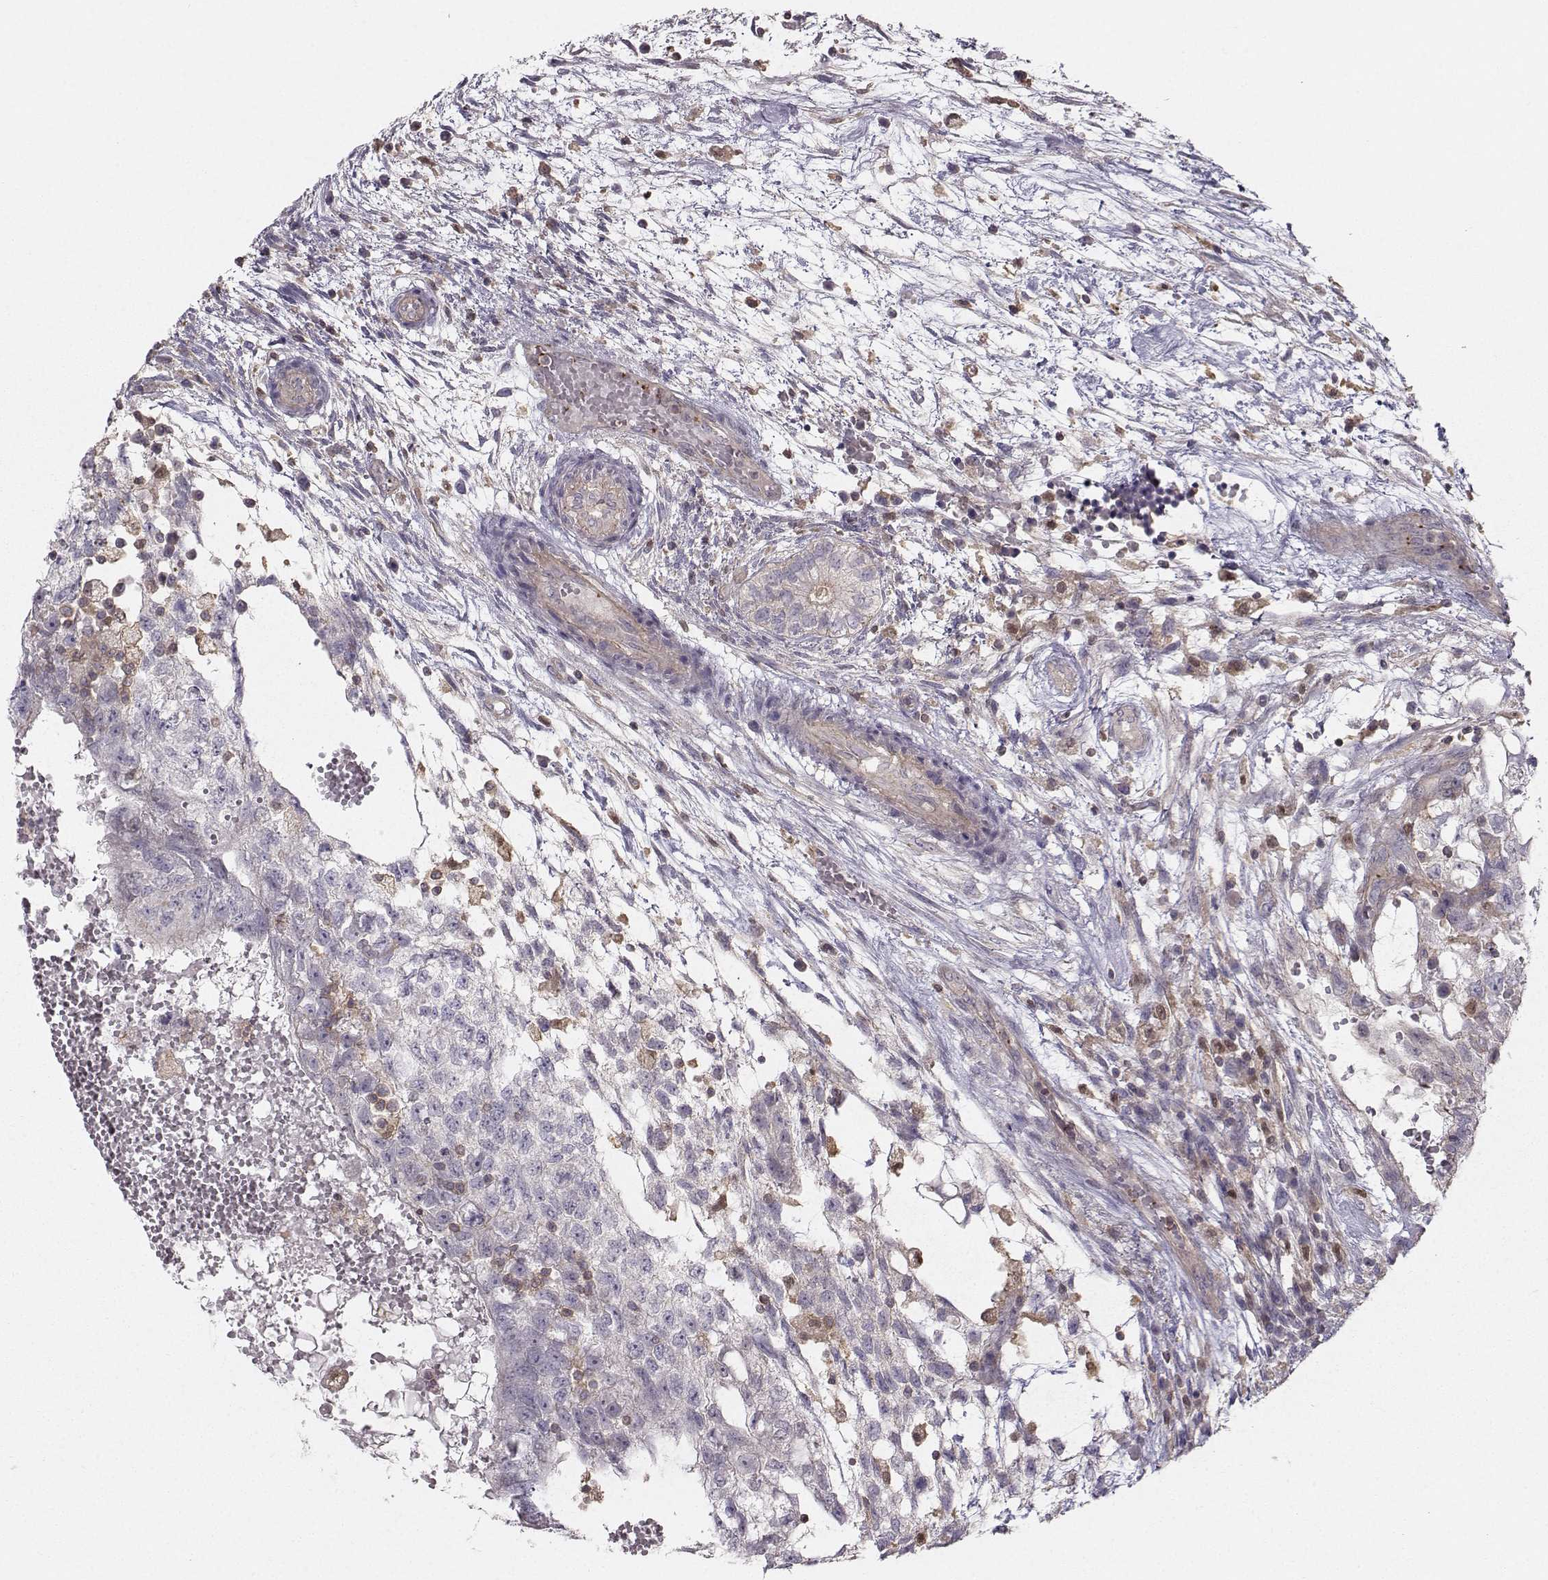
{"staining": {"intensity": "negative", "quantity": "none", "location": "none"}, "tissue": "testis cancer", "cell_type": "Tumor cells", "image_type": "cancer", "snomed": [{"axis": "morphology", "description": "Normal tissue, NOS"}, {"axis": "morphology", "description": "Carcinoma, Embryonal, NOS"}, {"axis": "topography", "description": "Testis"}, {"axis": "topography", "description": "Epididymis"}], "caption": "The immunohistochemistry (IHC) histopathology image has no significant positivity in tumor cells of testis cancer tissue.", "gene": "ASB16", "patient": {"sex": "male", "age": 32}}